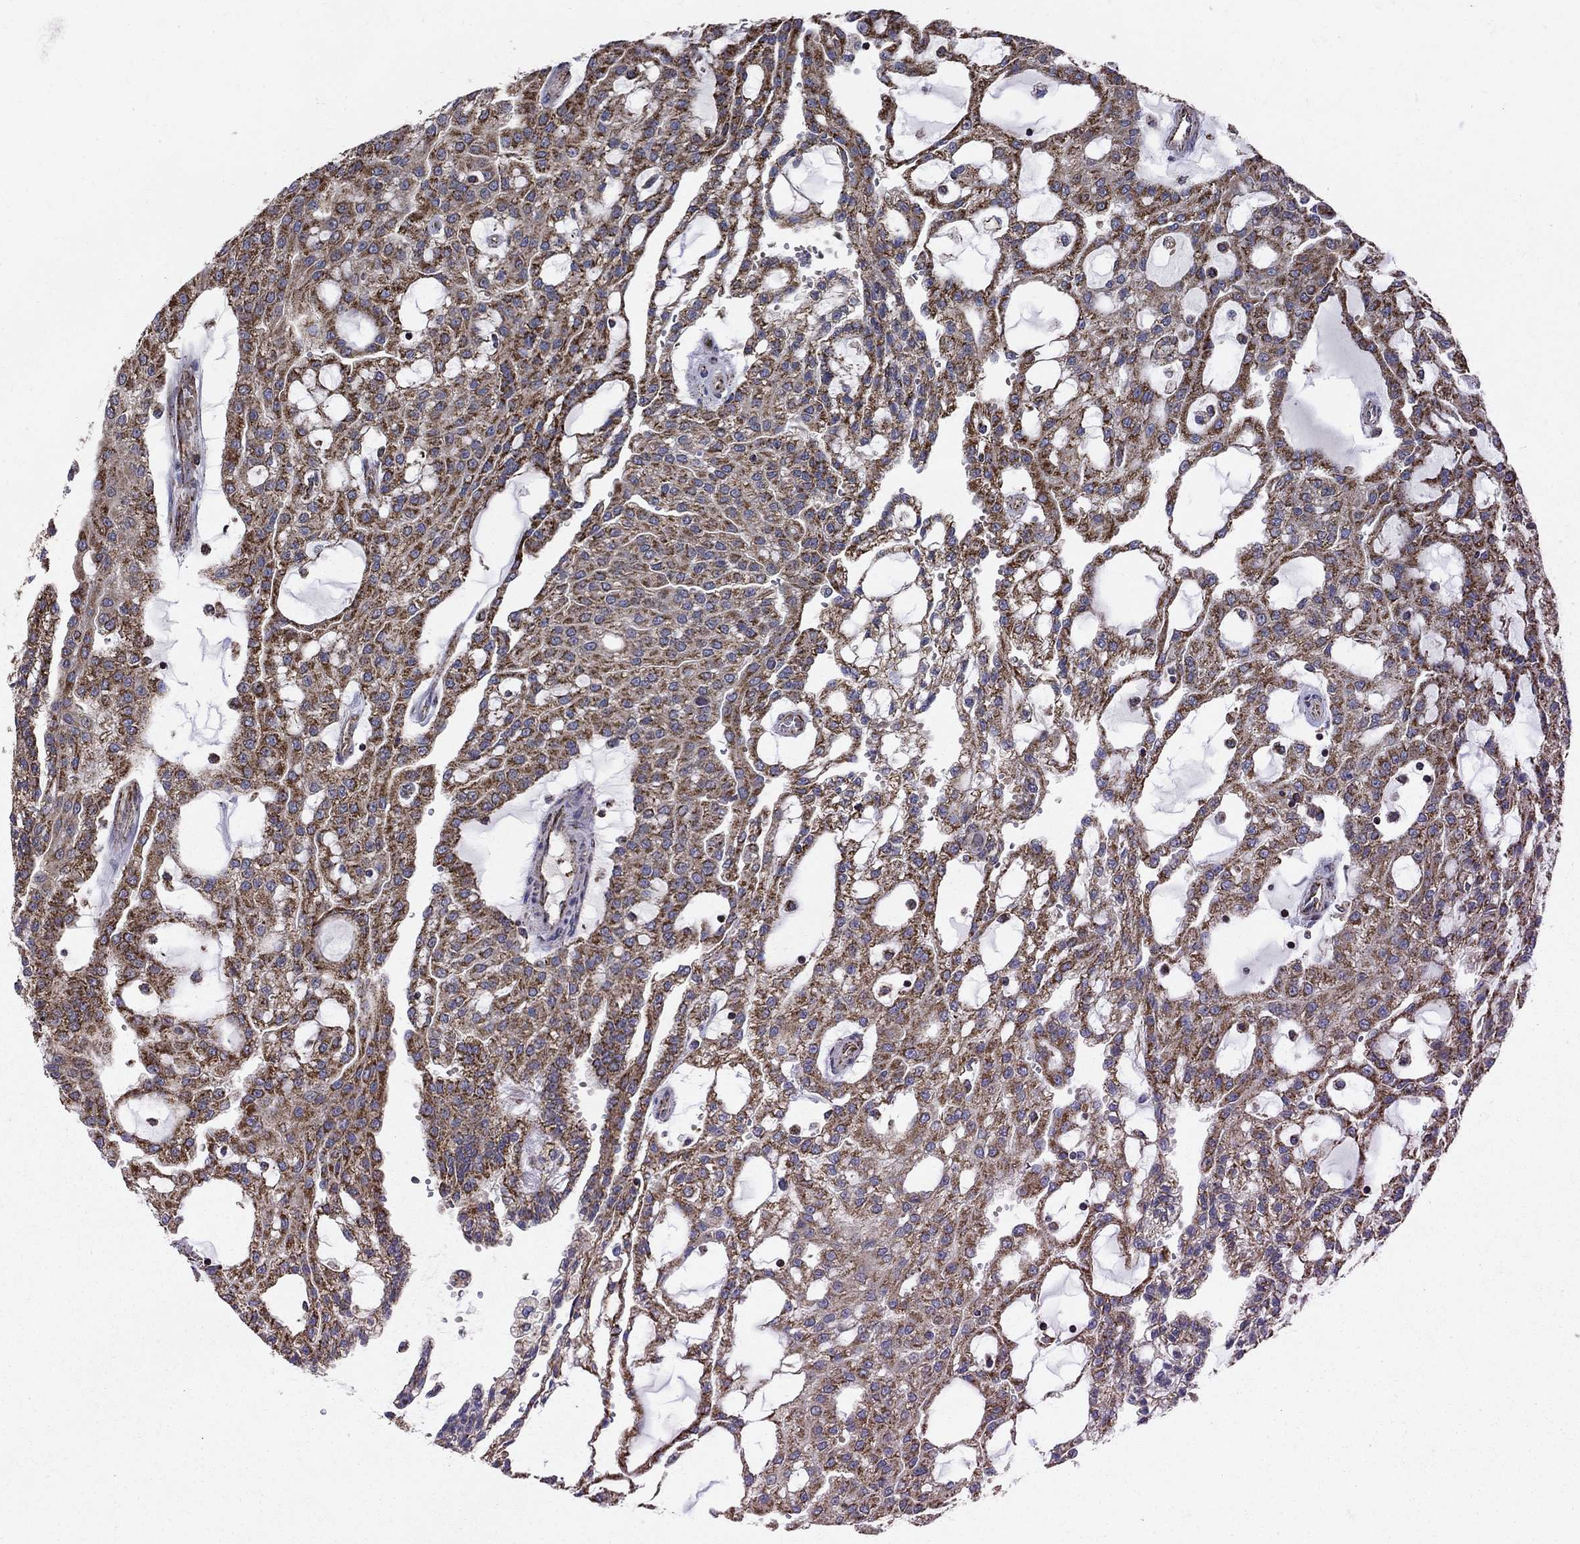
{"staining": {"intensity": "strong", "quantity": "25%-75%", "location": "cytoplasmic/membranous"}, "tissue": "renal cancer", "cell_type": "Tumor cells", "image_type": "cancer", "snomed": [{"axis": "morphology", "description": "Adenocarcinoma, NOS"}, {"axis": "topography", "description": "Kidney"}], "caption": "Strong cytoplasmic/membranous expression for a protein is identified in about 25%-75% of tumor cells of renal cancer (adenocarcinoma) using immunohistochemistry.", "gene": "NDUFS8", "patient": {"sex": "male", "age": 63}}